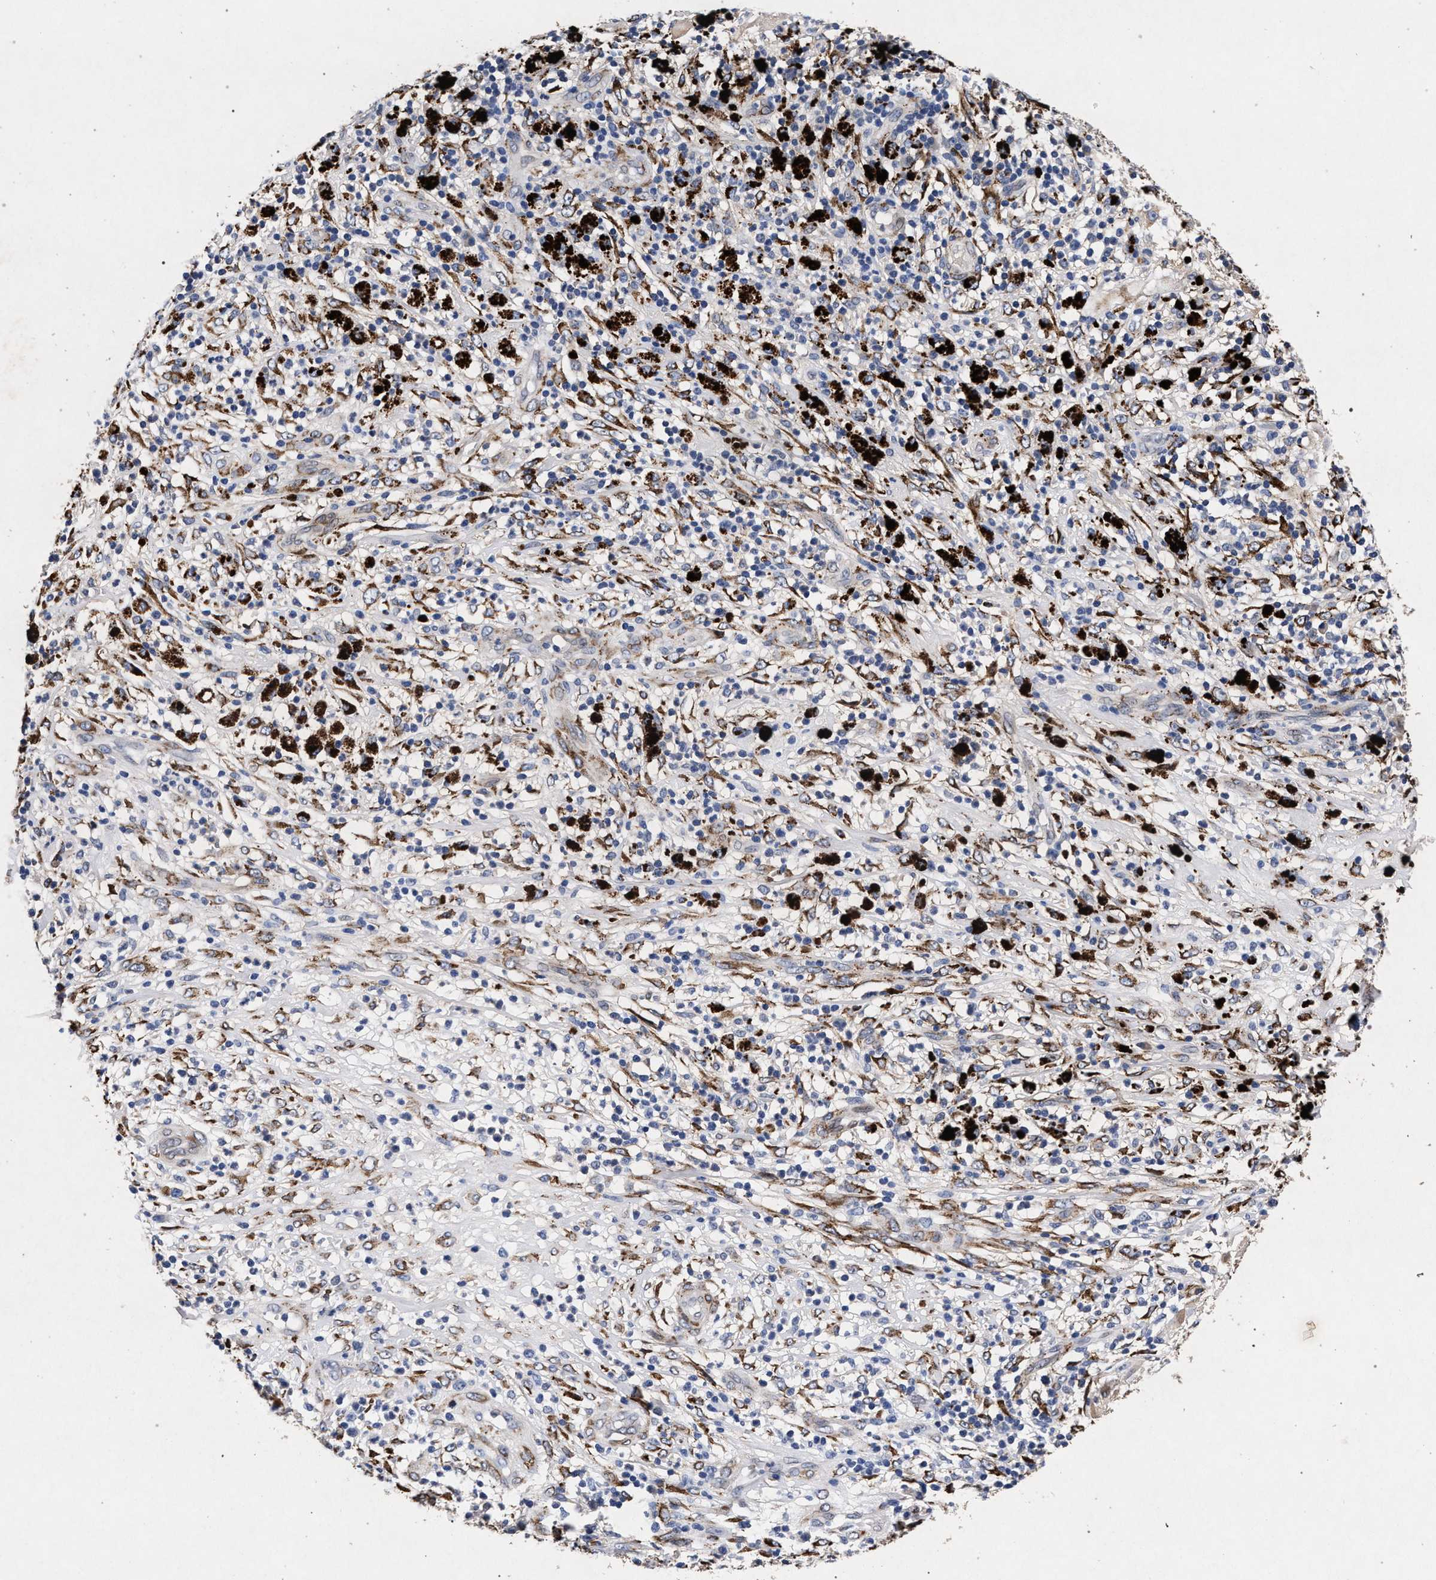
{"staining": {"intensity": "weak", "quantity": "<25%", "location": "cytoplasmic/membranous"}, "tissue": "melanoma", "cell_type": "Tumor cells", "image_type": "cancer", "snomed": [{"axis": "morphology", "description": "Necrosis, NOS"}, {"axis": "morphology", "description": "Malignant melanoma, NOS"}, {"axis": "topography", "description": "Skin"}], "caption": "Tumor cells show no significant protein expression in melanoma.", "gene": "NEK7", "patient": {"sex": "female", "age": 87}}